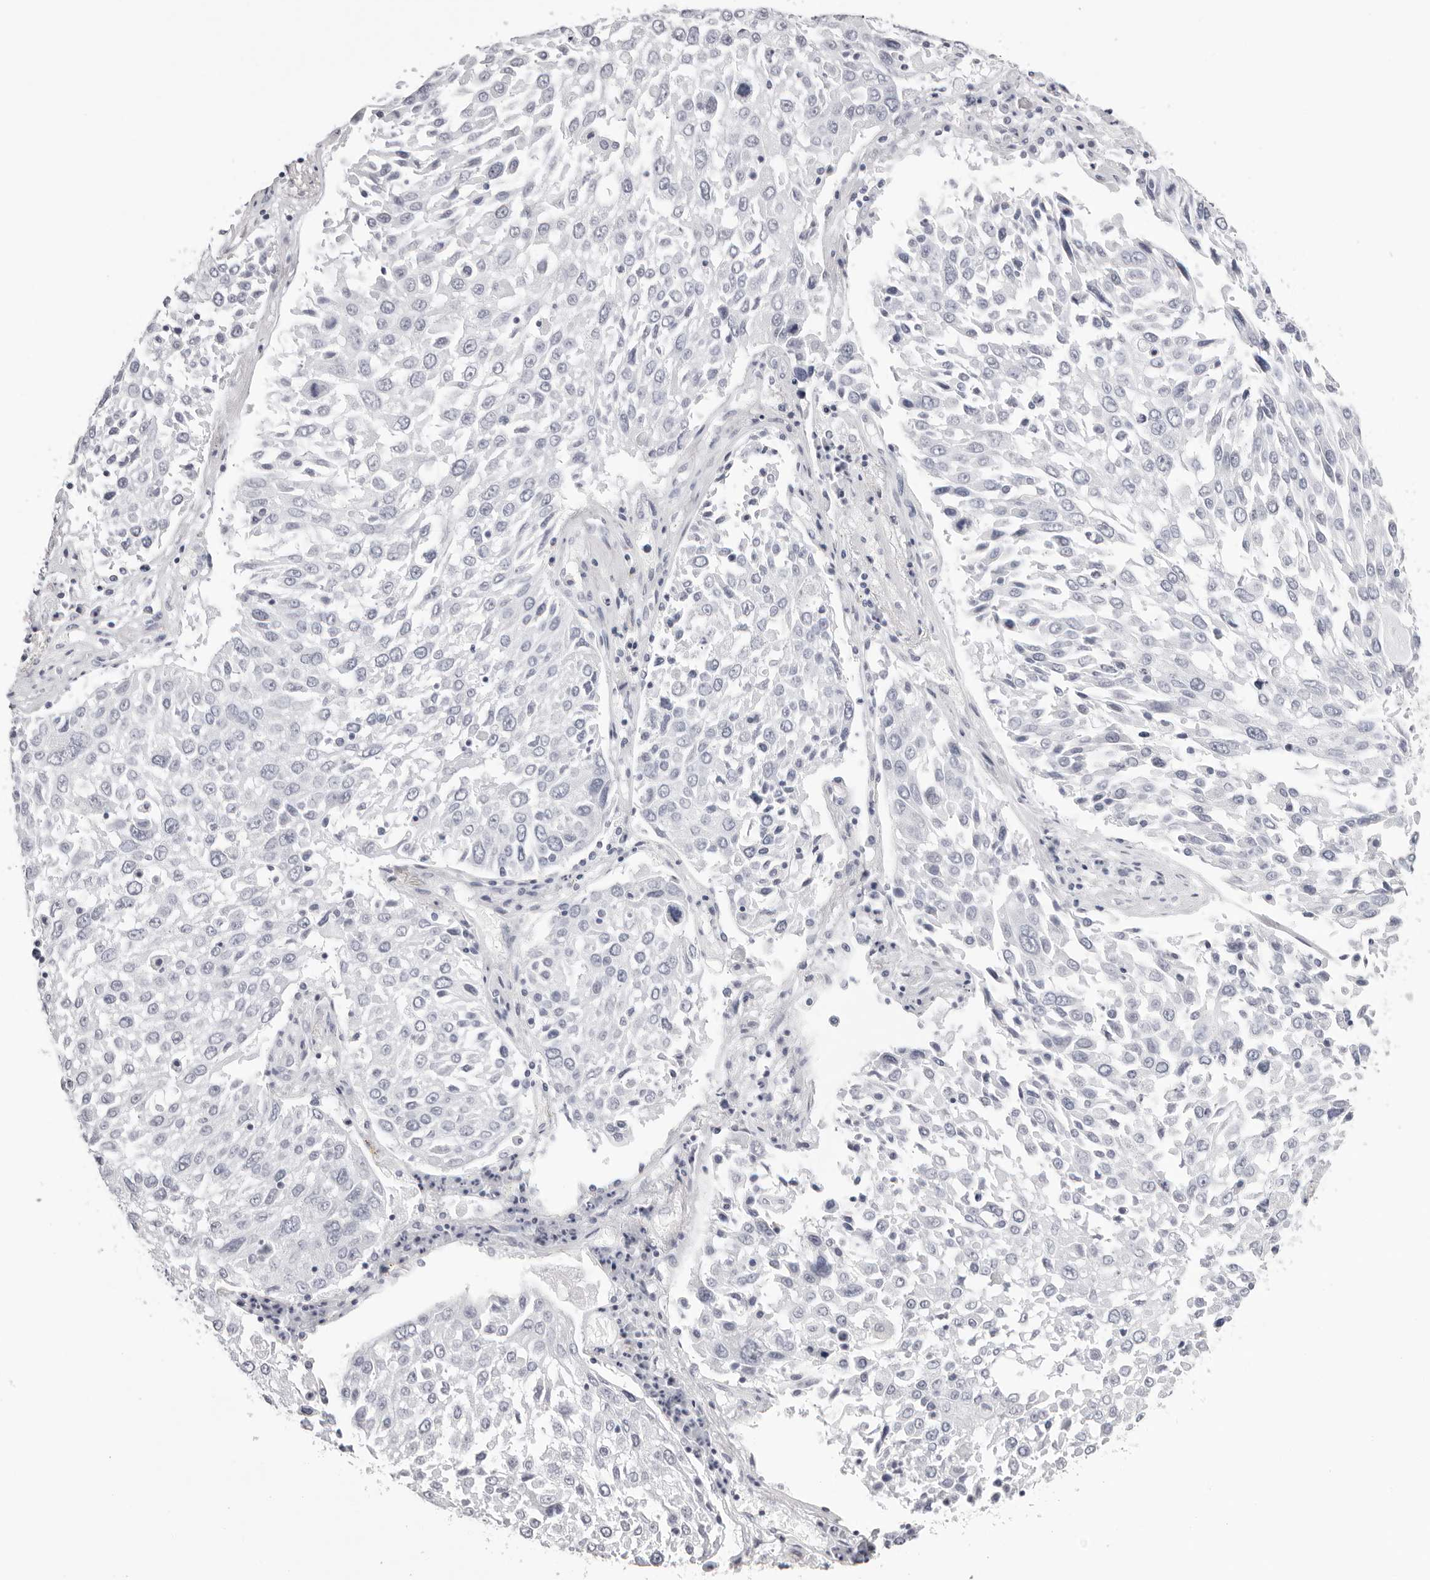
{"staining": {"intensity": "negative", "quantity": "none", "location": "none"}, "tissue": "lung cancer", "cell_type": "Tumor cells", "image_type": "cancer", "snomed": [{"axis": "morphology", "description": "Squamous cell carcinoma, NOS"}, {"axis": "topography", "description": "Lung"}], "caption": "Lung cancer (squamous cell carcinoma) was stained to show a protein in brown. There is no significant staining in tumor cells.", "gene": "RHO", "patient": {"sex": "male", "age": 65}}